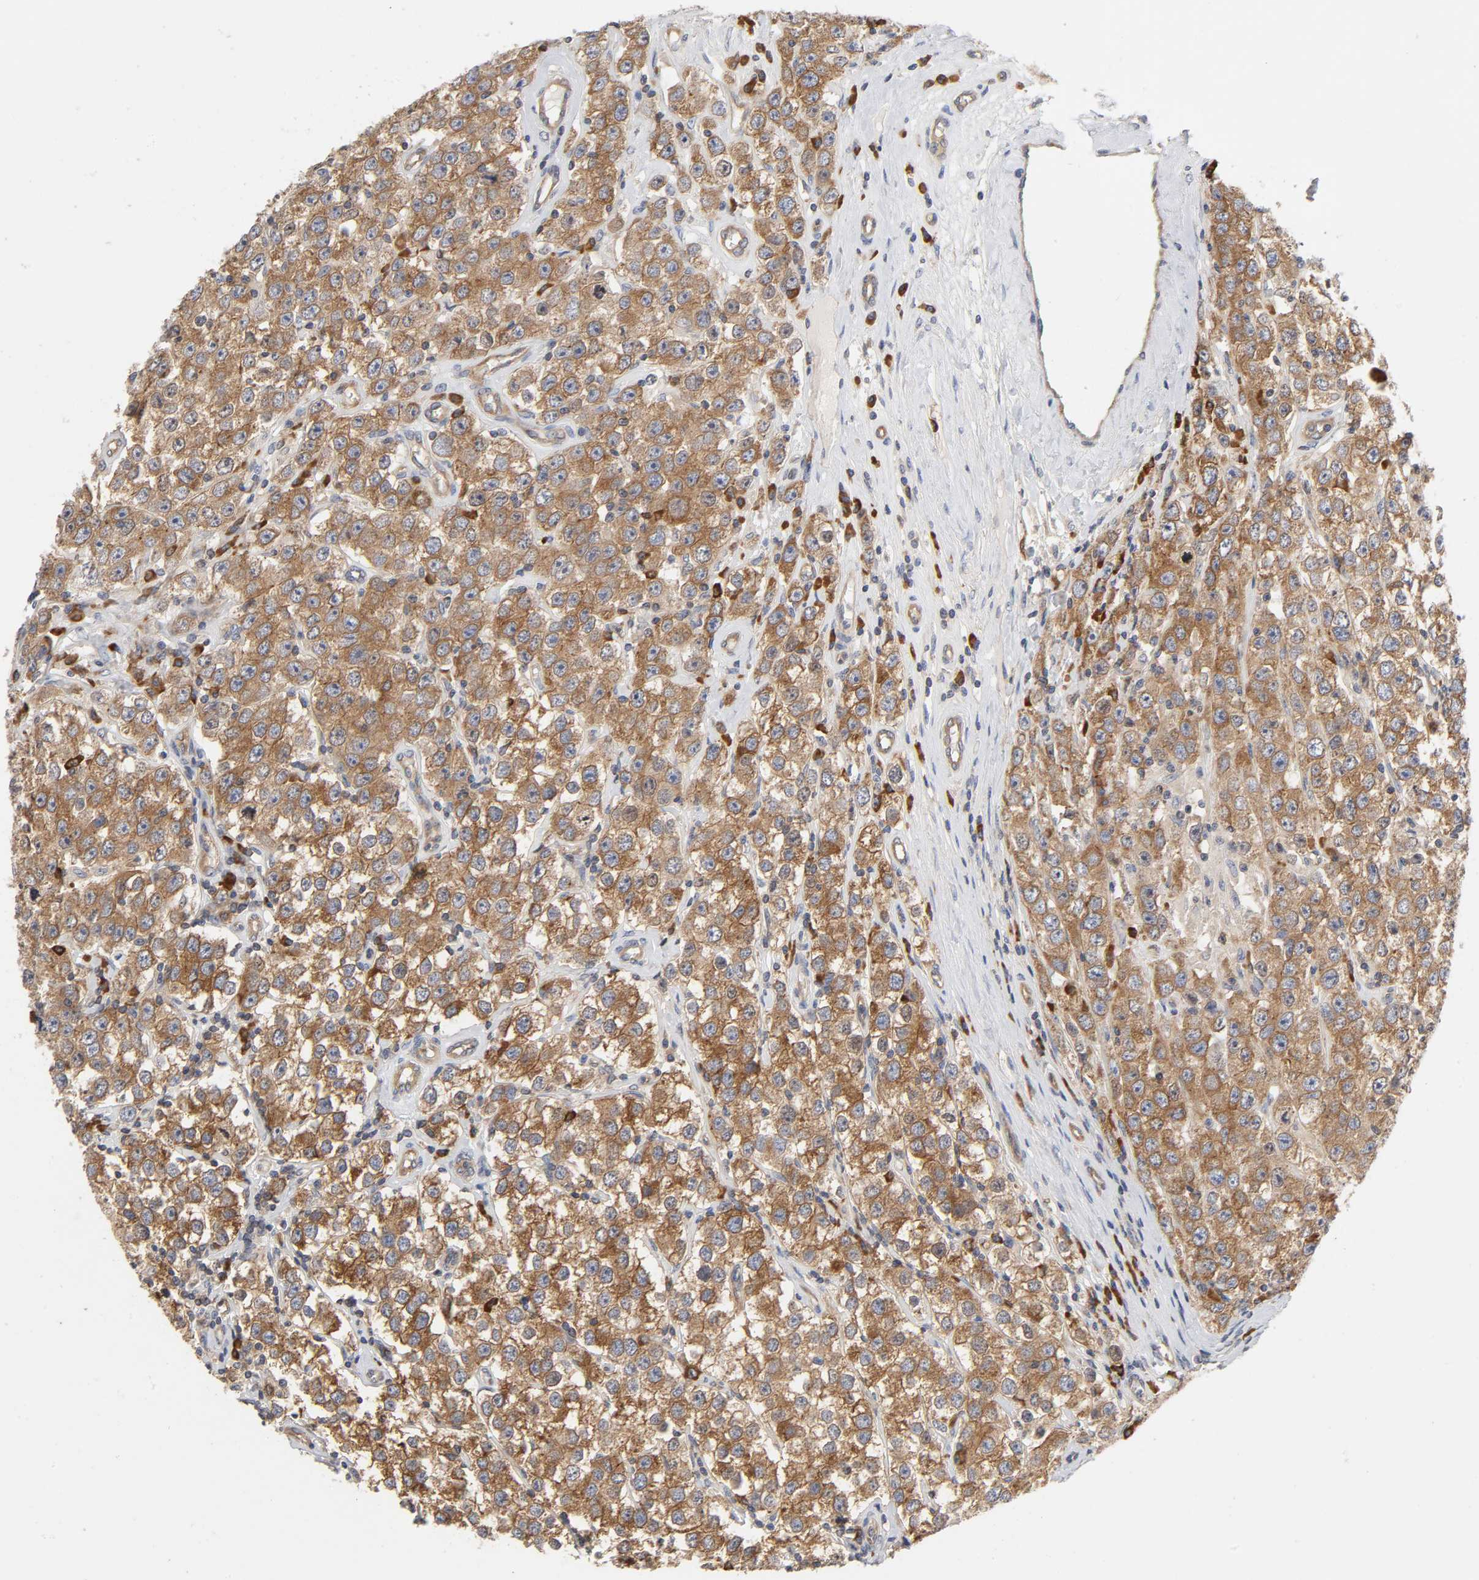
{"staining": {"intensity": "moderate", "quantity": ">75%", "location": "cytoplasmic/membranous"}, "tissue": "testis cancer", "cell_type": "Tumor cells", "image_type": "cancer", "snomed": [{"axis": "morphology", "description": "Seminoma, NOS"}, {"axis": "topography", "description": "Testis"}], "caption": "There is medium levels of moderate cytoplasmic/membranous expression in tumor cells of testis seminoma, as demonstrated by immunohistochemical staining (brown color).", "gene": "SCHIP1", "patient": {"sex": "male", "age": 52}}